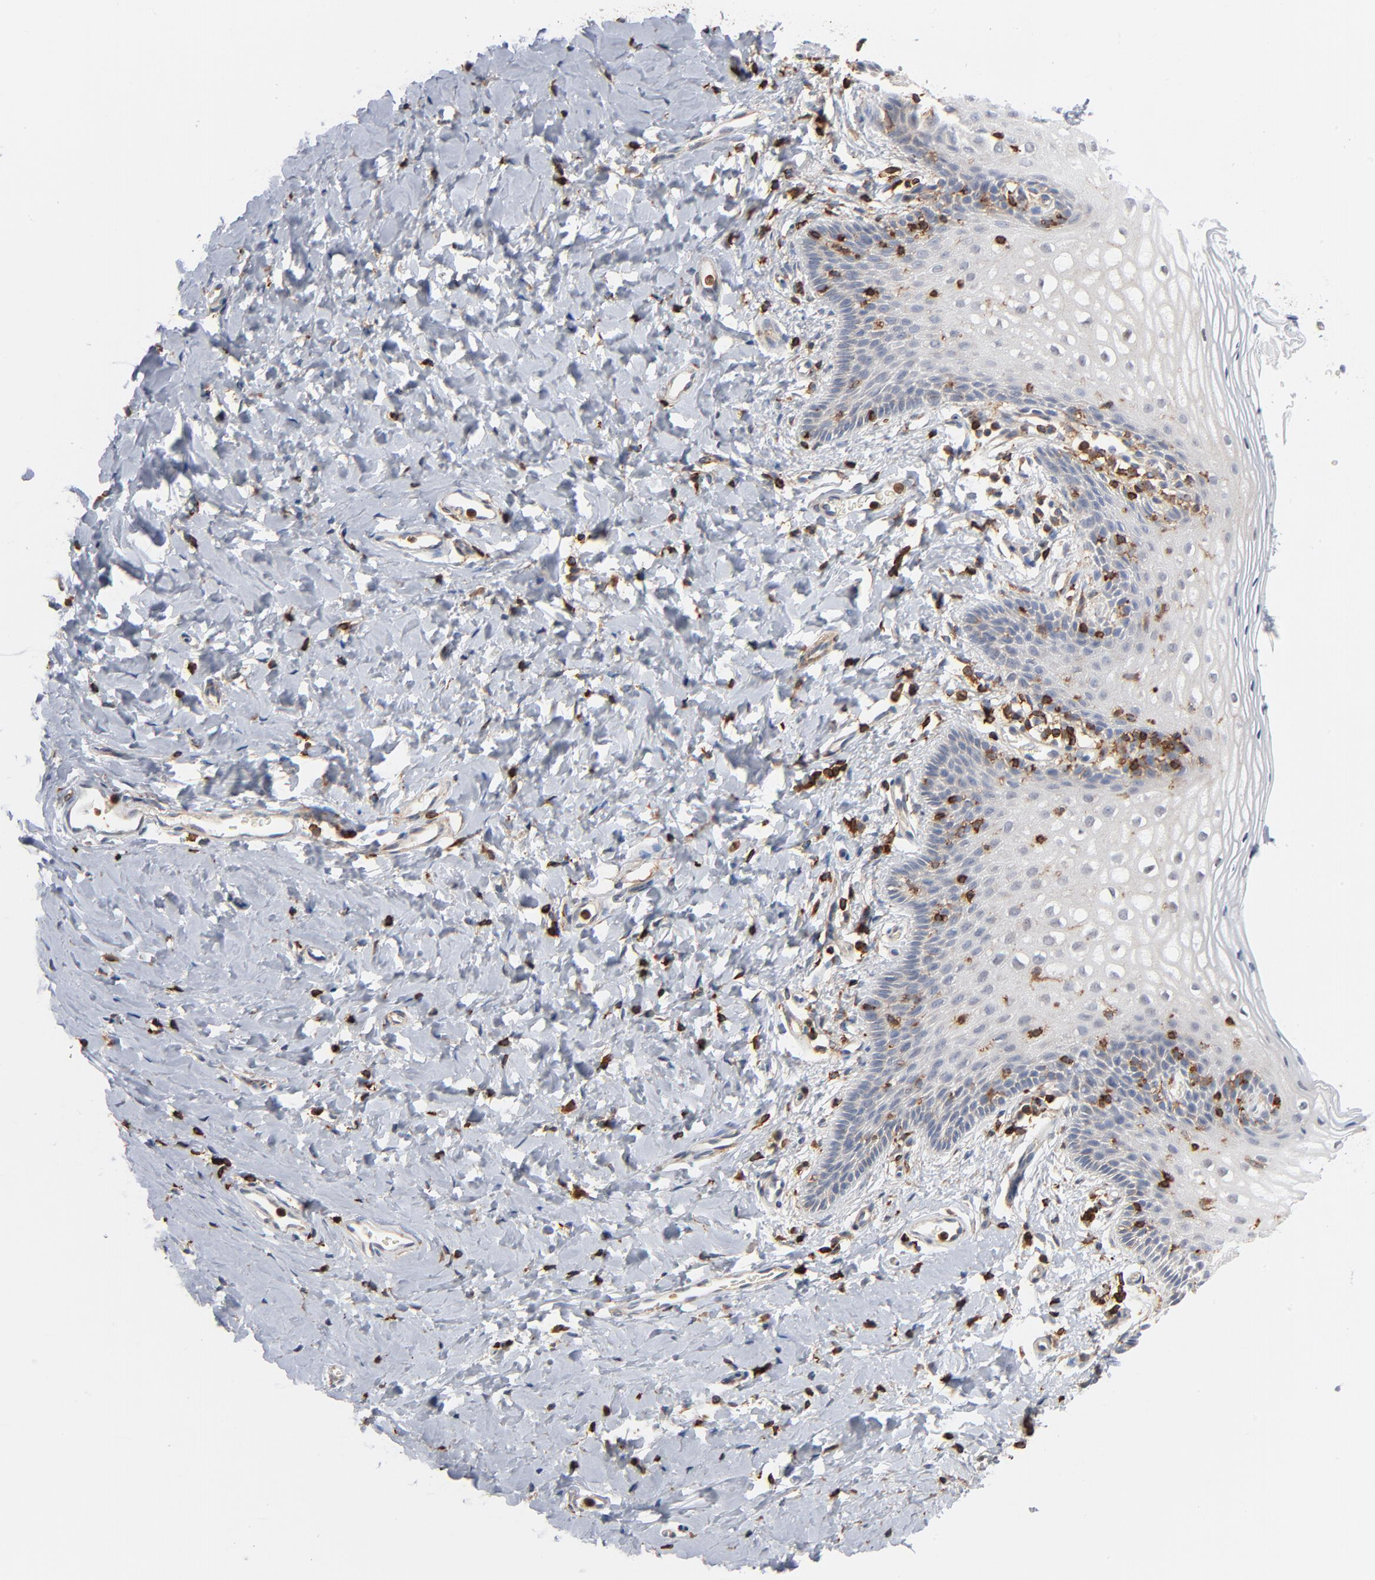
{"staining": {"intensity": "negative", "quantity": "none", "location": "none"}, "tissue": "vagina", "cell_type": "Squamous epithelial cells", "image_type": "normal", "snomed": [{"axis": "morphology", "description": "Normal tissue, NOS"}, {"axis": "topography", "description": "Vagina"}], "caption": "Squamous epithelial cells are negative for brown protein staining in benign vagina. The staining is performed using DAB brown chromogen with nuclei counter-stained in using hematoxylin.", "gene": "SH3KBP1", "patient": {"sex": "female", "age": 55}}